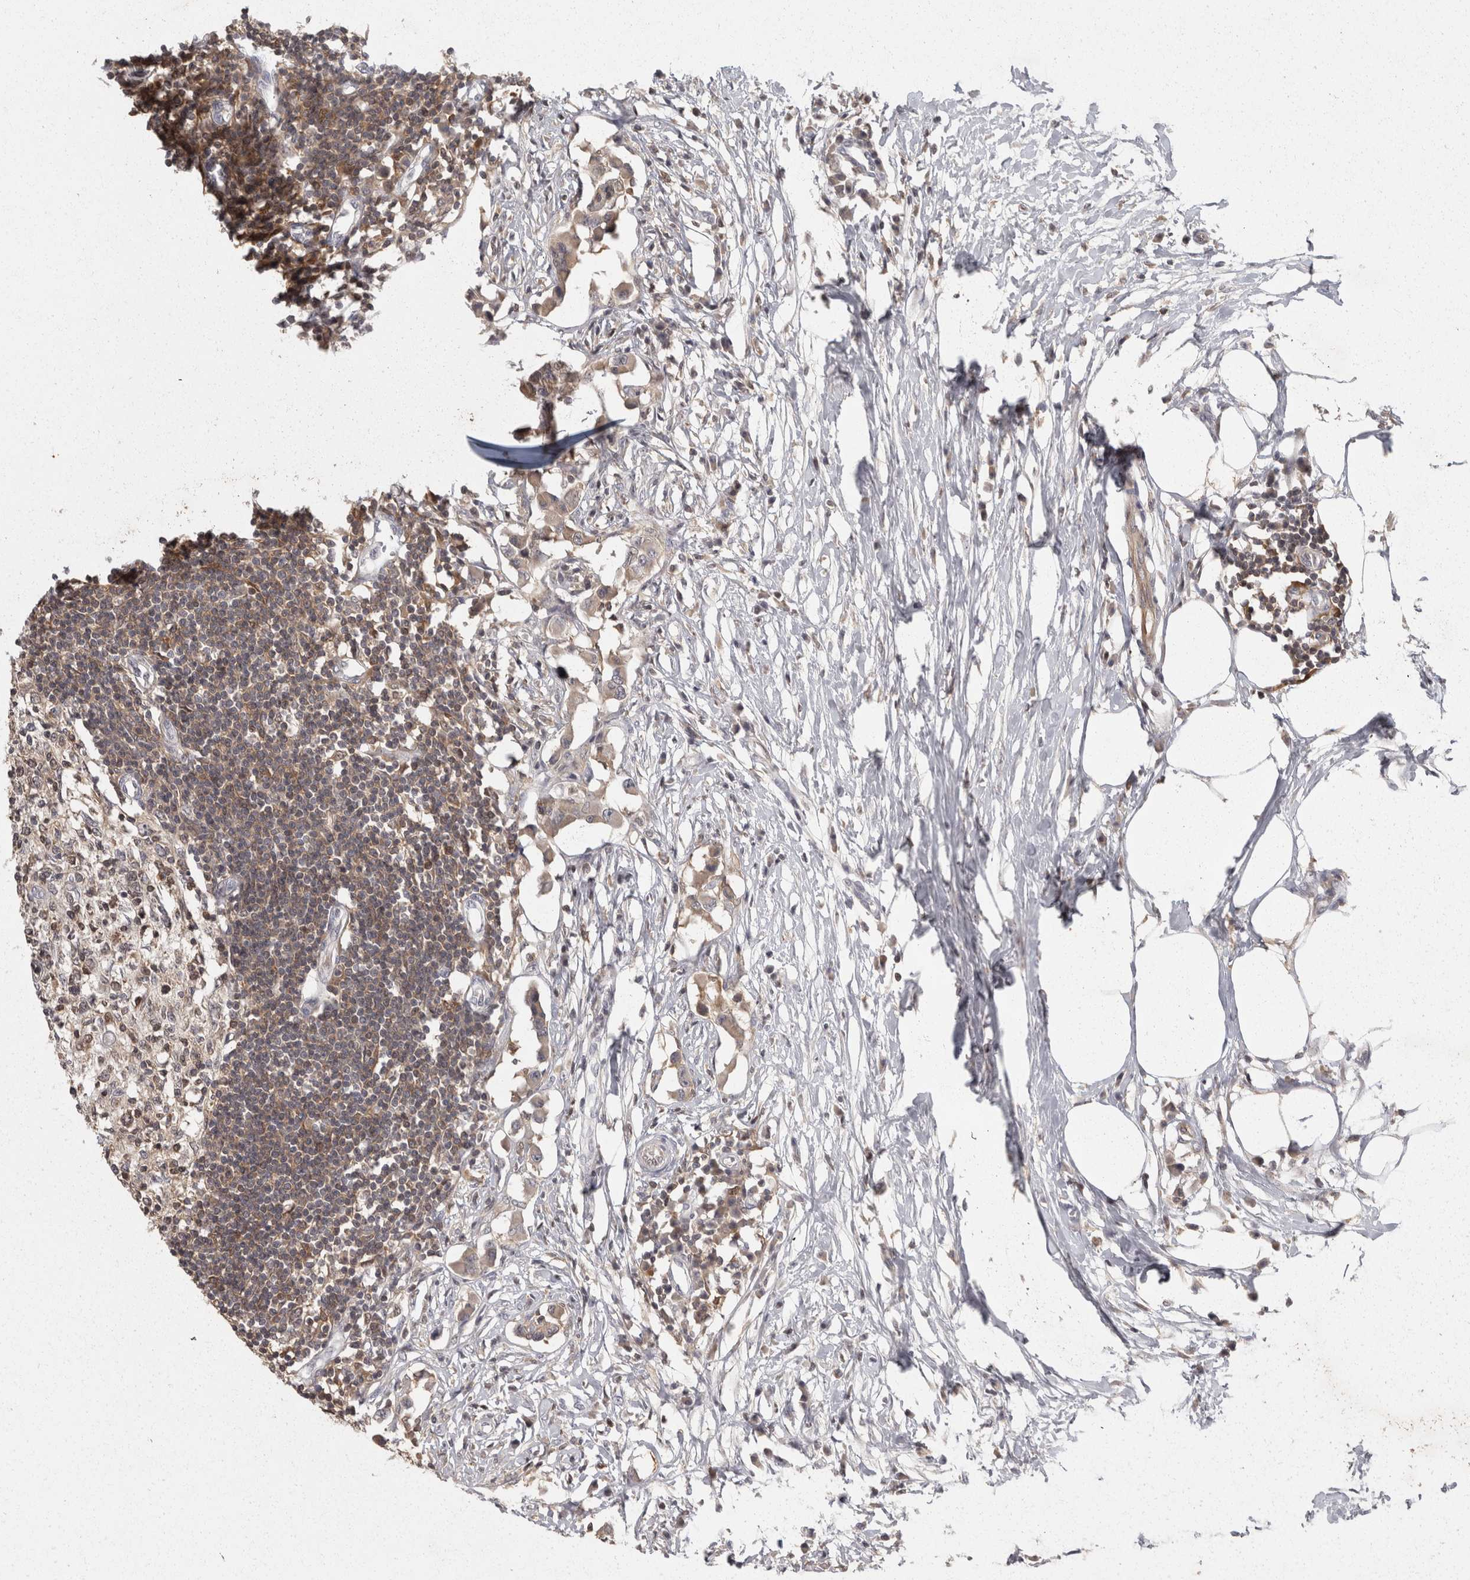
{"staining": {"intensity": "moderate", "quantity": ">75%", "location": "cytoplasmic/membranous"}, "tissue": "lymph node", "cell_type": "Germinal center cells", "image_type": "normal", "snomed": [{"axis": "morphology", "description": "Normal tissue, NOS"}, {"axis": "morphology", "description": "Malignant melanoma, Metastatic site"}, {"axis": "topography", "description": "Lymph node"}], "caption": "Immunohistochemistry histopathology image of unremarkable lymph node stained for a protein (brown), which reveals medium levels of moderate cytoplasmic/membranous expression in approximately >75% of germinal center cells.", "gene": "ACAT2", "patient": {"sex": "male", "age": 41}}